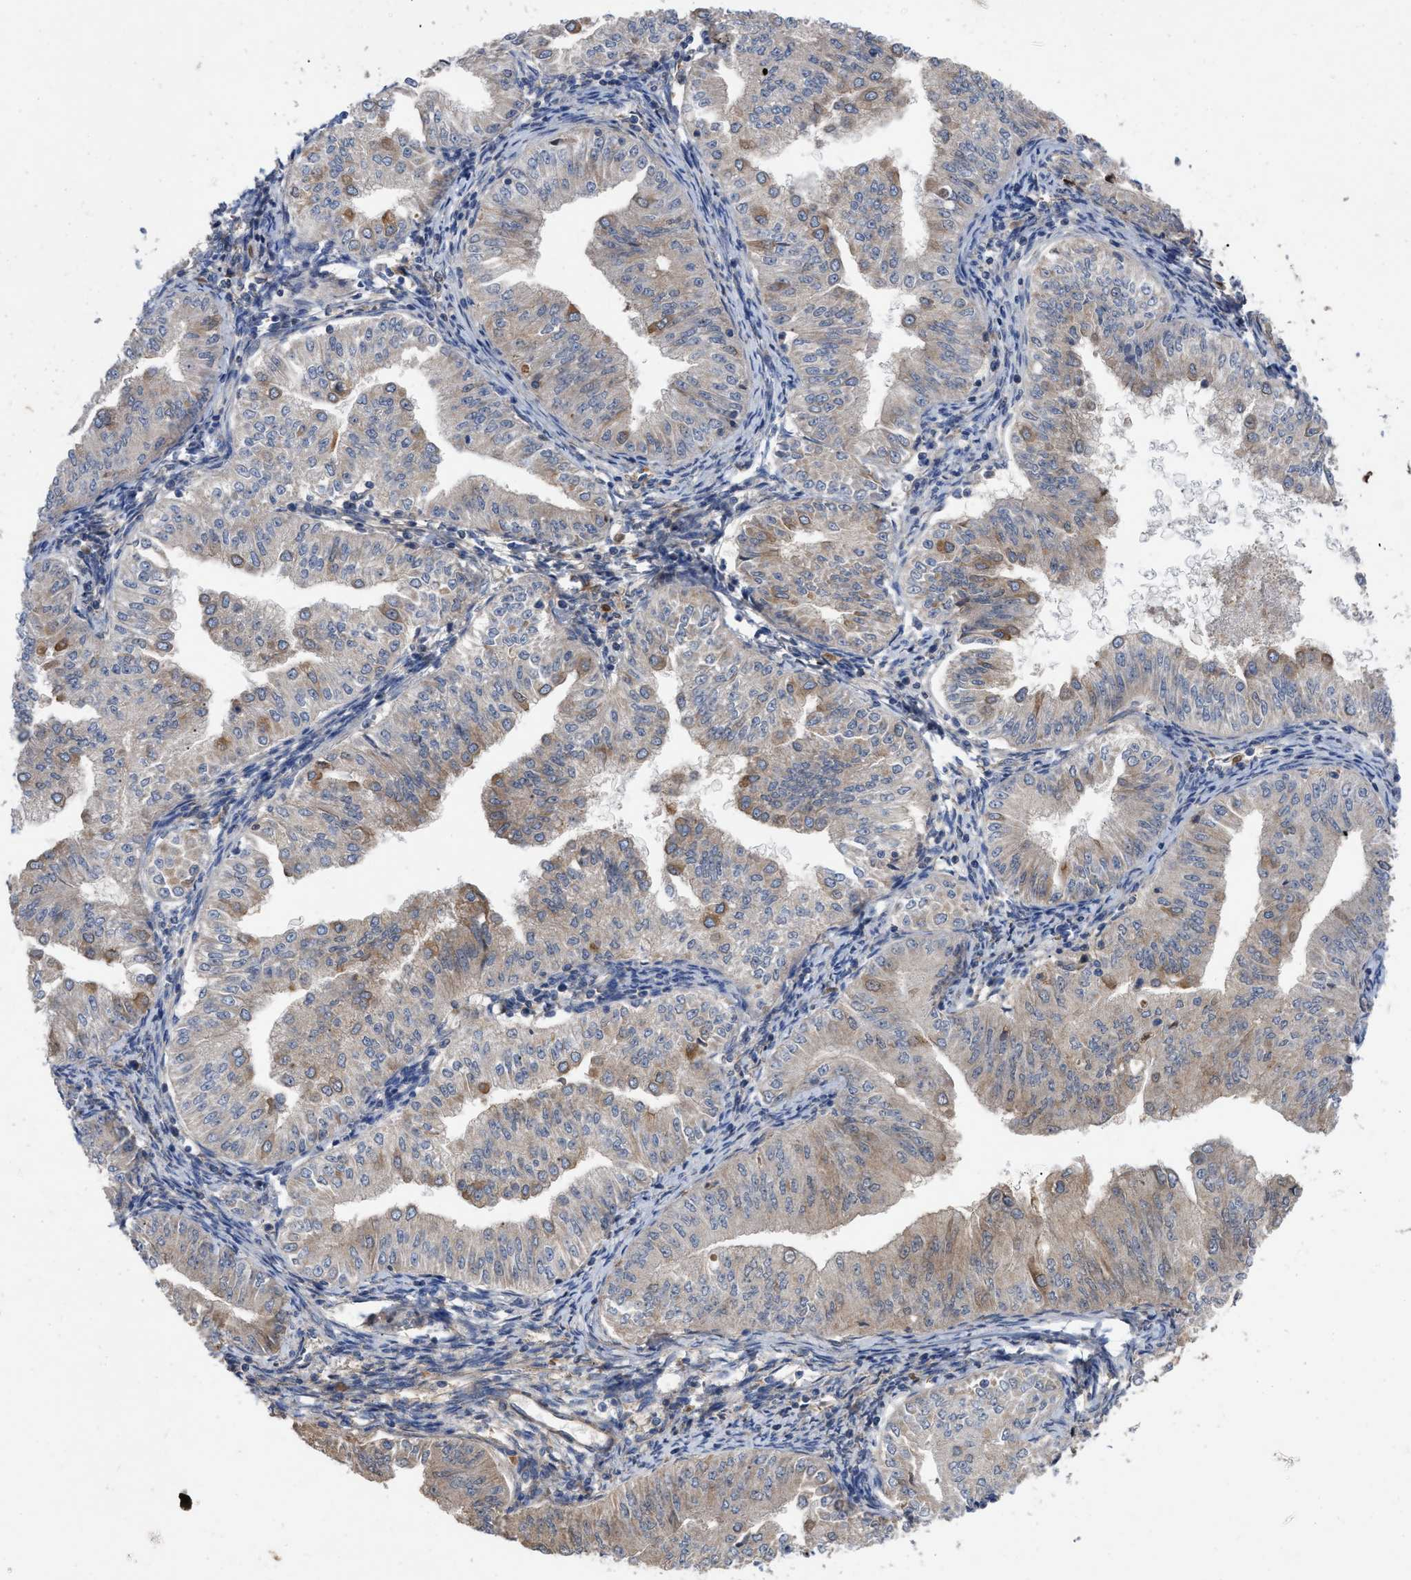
{"staining": {"intensity": "weak", "quantity": "25%-75%", "location": "cytoplasmic/membranous"}, "tissue": "endometrial cancer", "cell_type": "Tumor cells", "image_type": "cancer", "snomed": [{"axis": "morphology", "description": "Normal tissue, NOS"}, {"axis": "morphology", "description": "Adenocarcinoma, NOS"}, {"axis": "topography", "description": "Endometrium"}], "caption": "Endometrial cancer stained with a protein marker displays weak staining in tumor cells.", "gene": "RABEP1", "patient": {"sex": "female", "age": 53}}